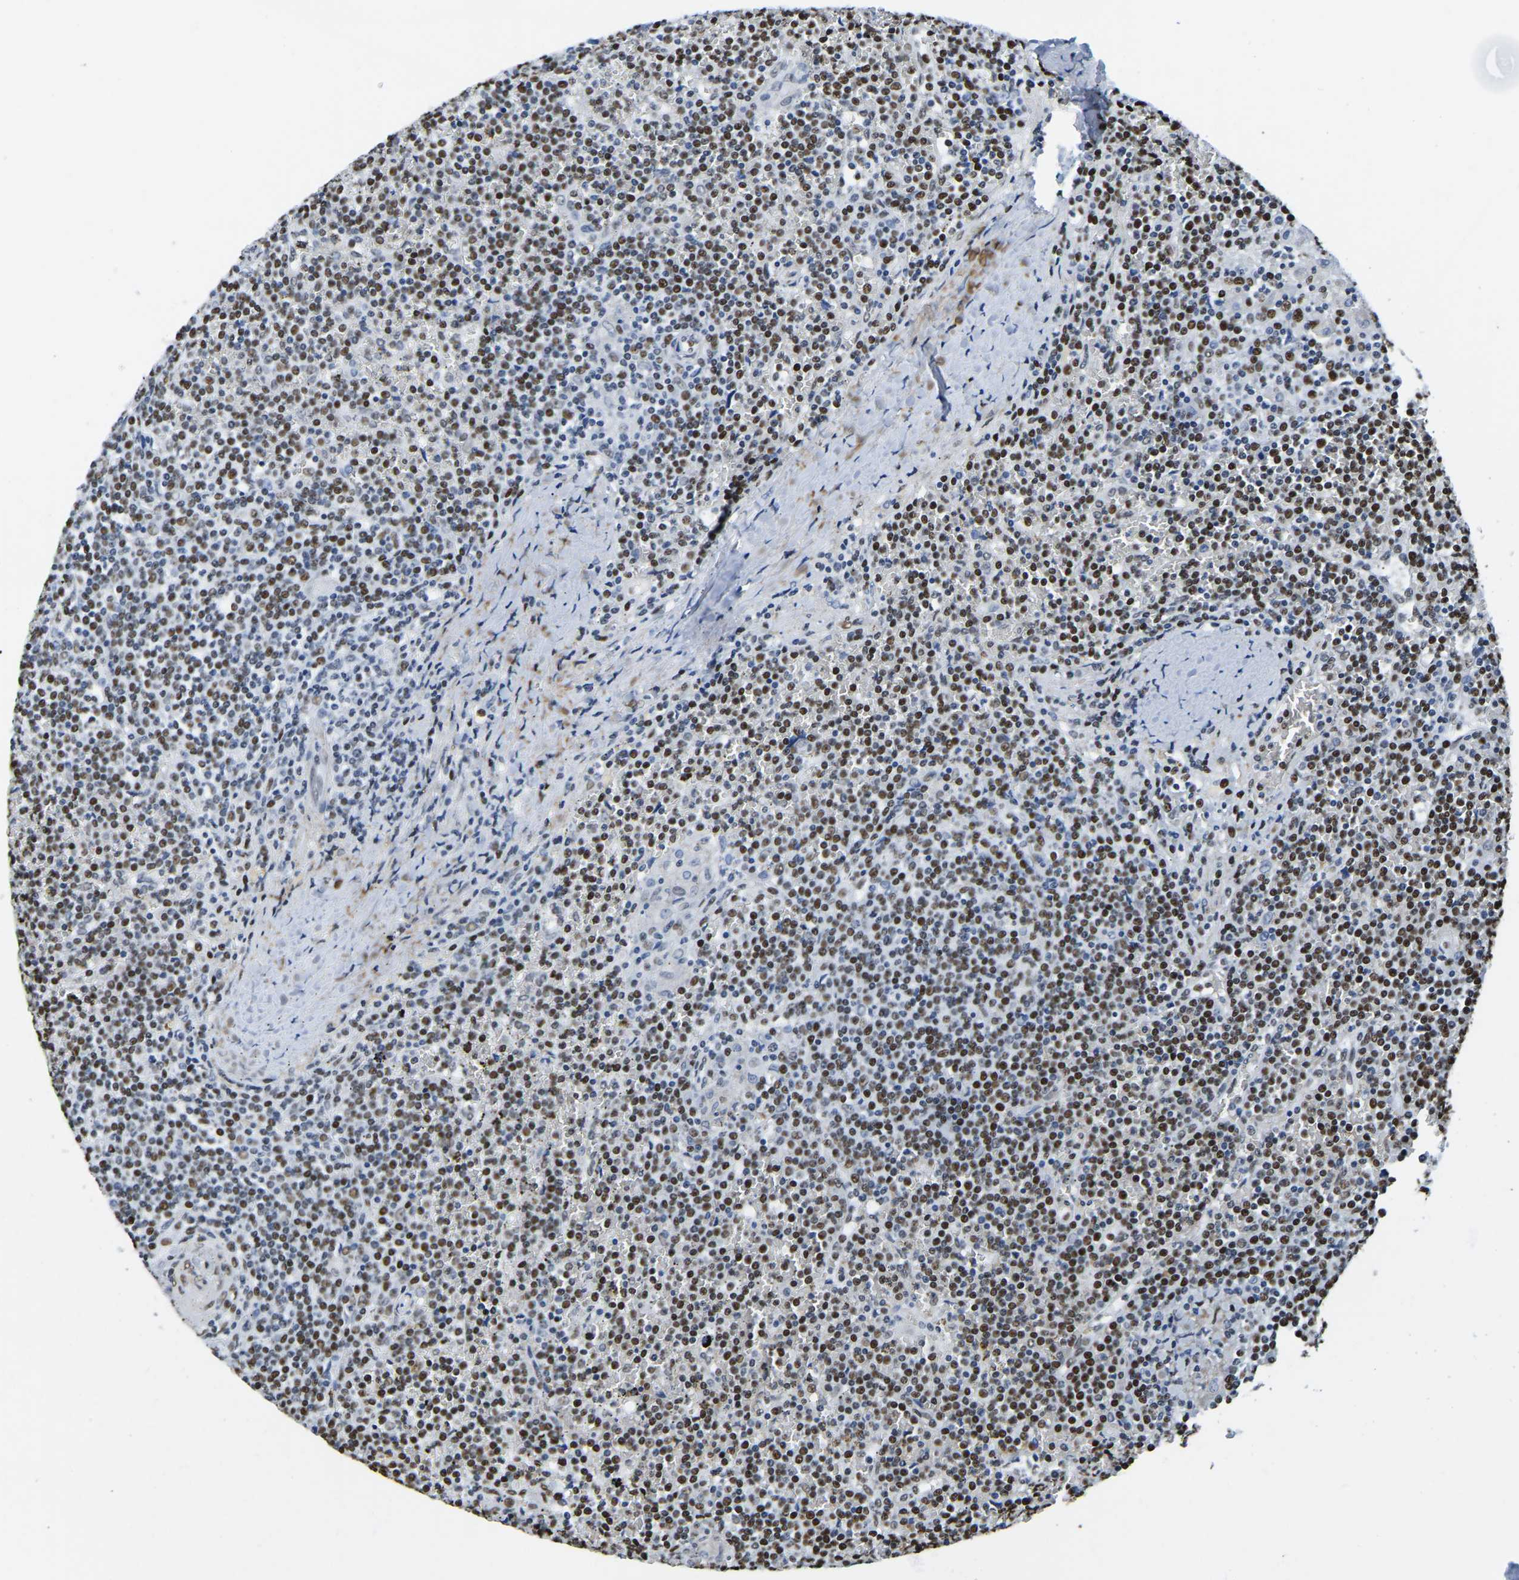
{"staining": {"intensity": "strong", "quantity": ">75%", "location": "nuclear"}, "tissue": "lymphoma", "cell_type": "Tumor cells", "image_type": "cancer", "snomed": [{"axis": "morphology", "description": "Malignant lymphoma, non-Hodgkin's type, Low grade"}, {"axis": "topography", "description": "Spleen"}], "caption": "Immunohistochemistry (IHC) of human malignant lymphoma, non-Hodgkin's type (low-grade) exhibits high levels of strong nuclear expression in approximately >75% of tumor cells.", "gene": "UBA1", "patient": {"sex": "female", "age": 19}}